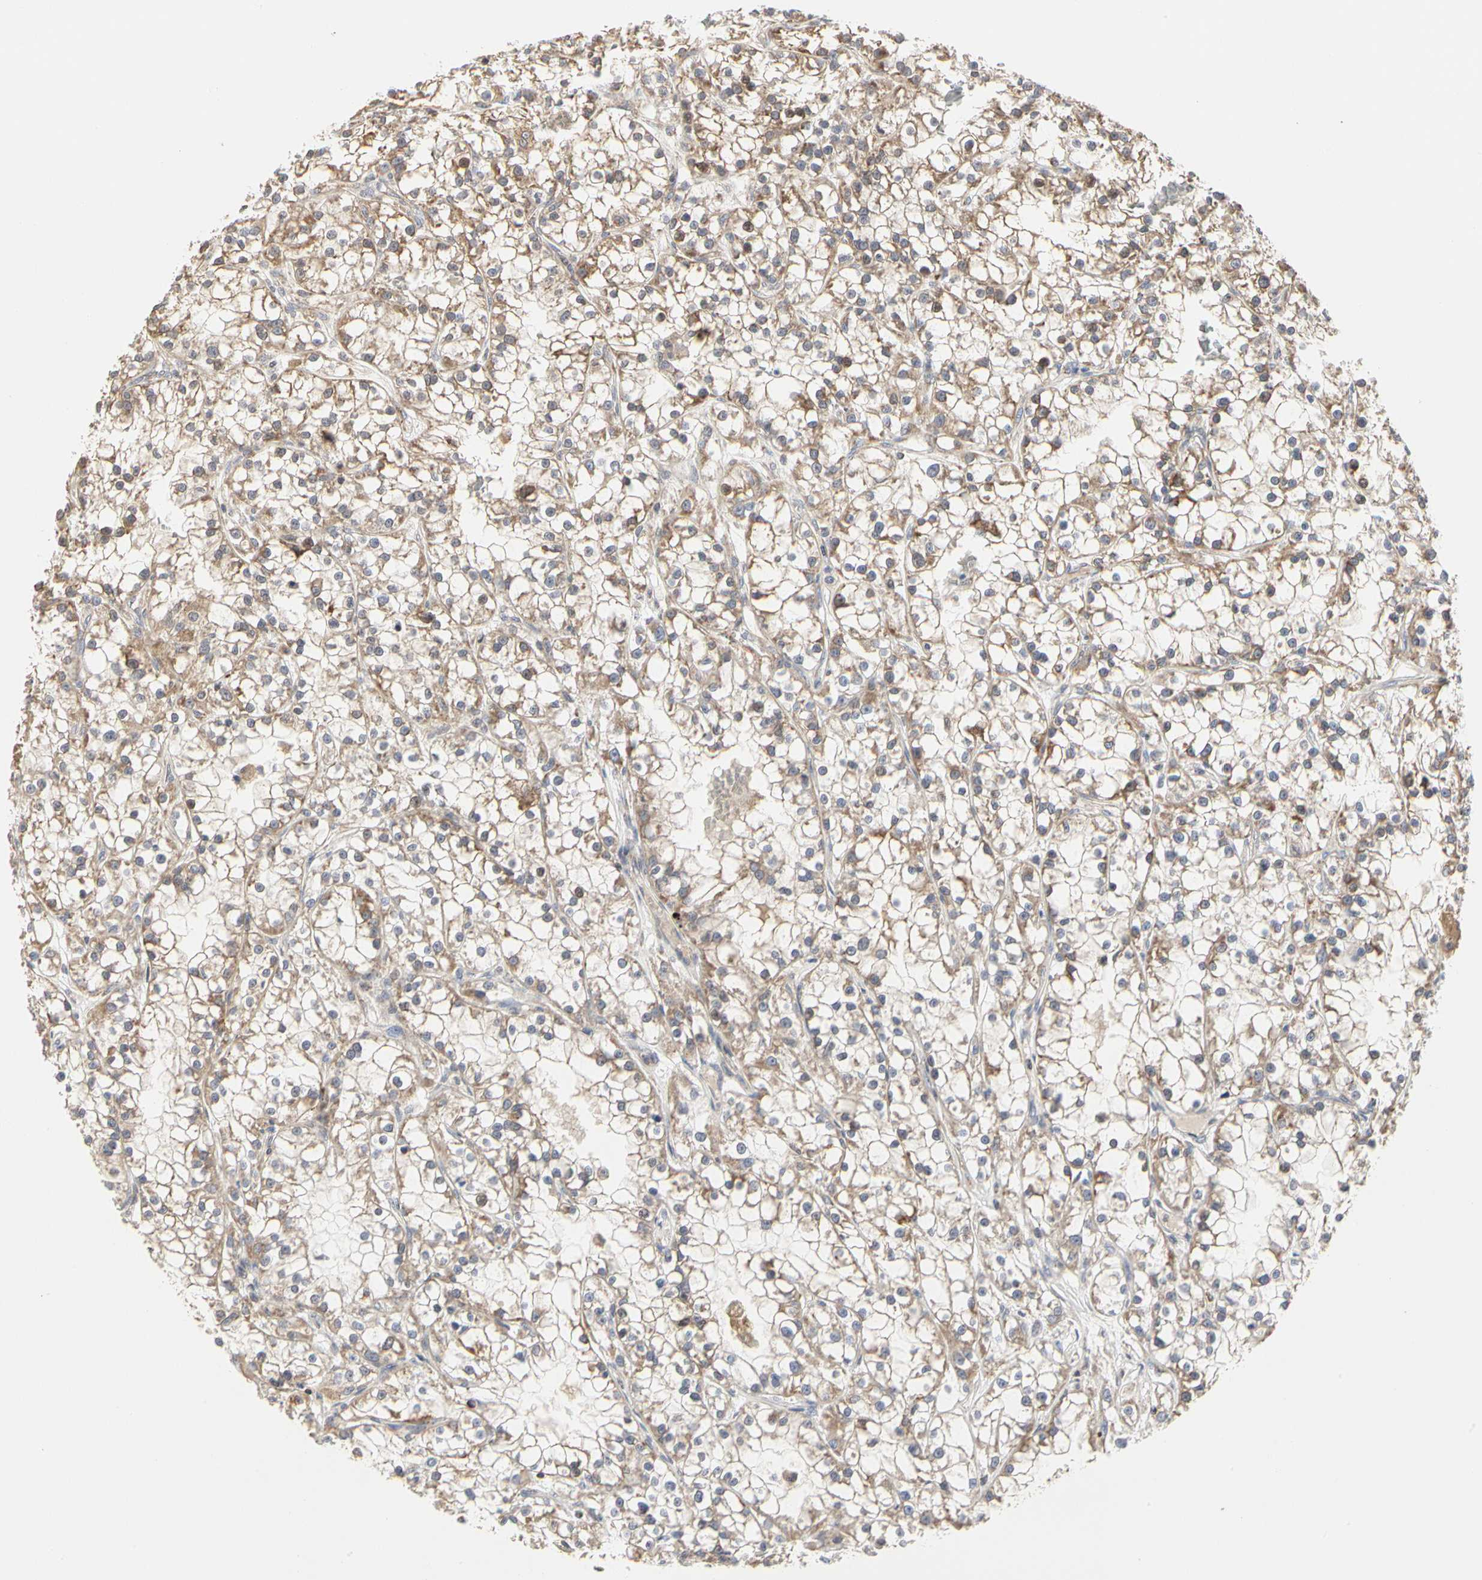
{"staining": {"intensity": "moderate", "quantity": "25%-75%", "location": "cytoplasmic/membranous"}, "tissue": "renal cancer", "cell_type": "Tumor cells", "image_type": "cancer", "snomed": [{"axis": "morphology", "description": "Adenocarcinoma, NOS"}, {"axis": "topography", "description": "Kidney"}], "caption": "Protein staining by immunohistochemistry (IHC) exhibits moderate cytoplasmic/membranous positivity in about 25%-75% of tumor cells in renal adenocarcinoma.", "gene": "TSKU", "patient": {"sex": "female", "age": 52}}